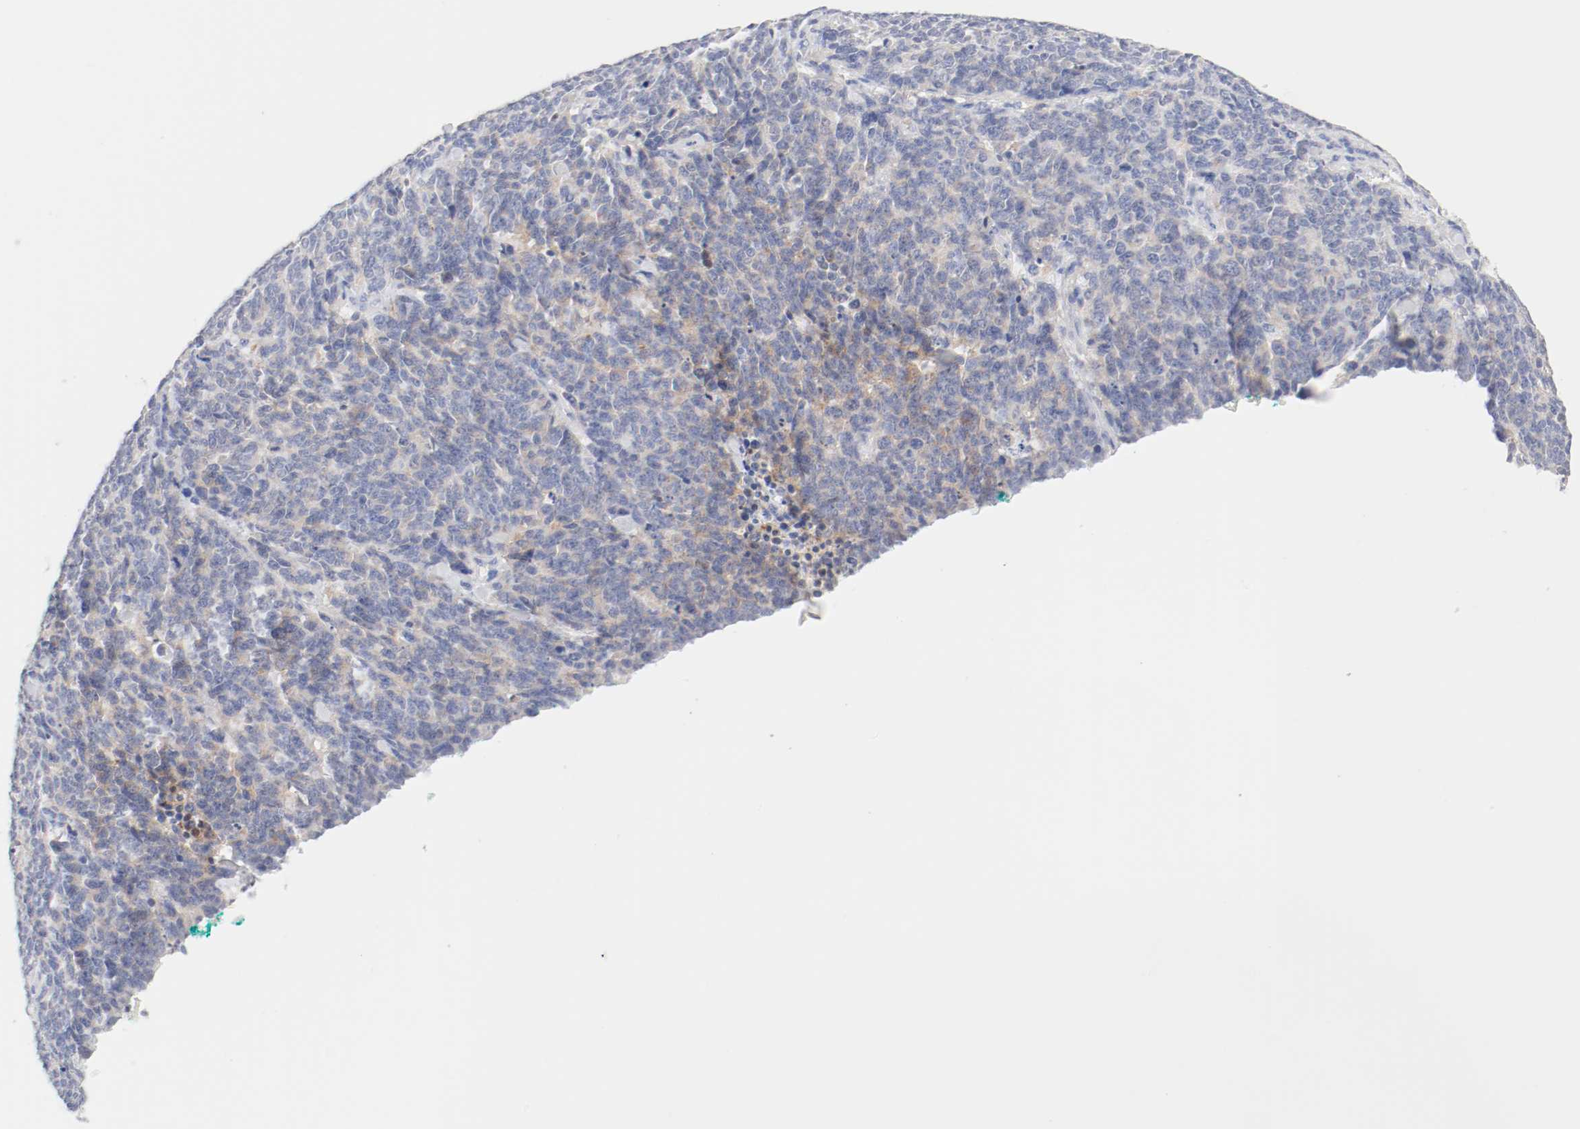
{"staining": {"intensity": "weak", "quantity": "25%-75%", "location": "cytoplasmic/membranous"}, "tissue": "lung cancer", "cell_type": "Tumor cells", "image_type": "cancer", "snomed": [{"axis": "morphology", "description": "Neoplasm, malignant, NOS"}, {"axis": "topography", "description": "Lung"}], "caption": "Immunohistochemistry (DAB (3,3'-diaminobenzidine)) staining of lung cancer exhibits weak cytoplasmic/membranous protein positivity in about 25%-75% of tumor cells. The protein is shown in brown color, while the nuclei are stained blue.", "gene": "HOMER1", "patient": {"sex": "female", "age": 58}}